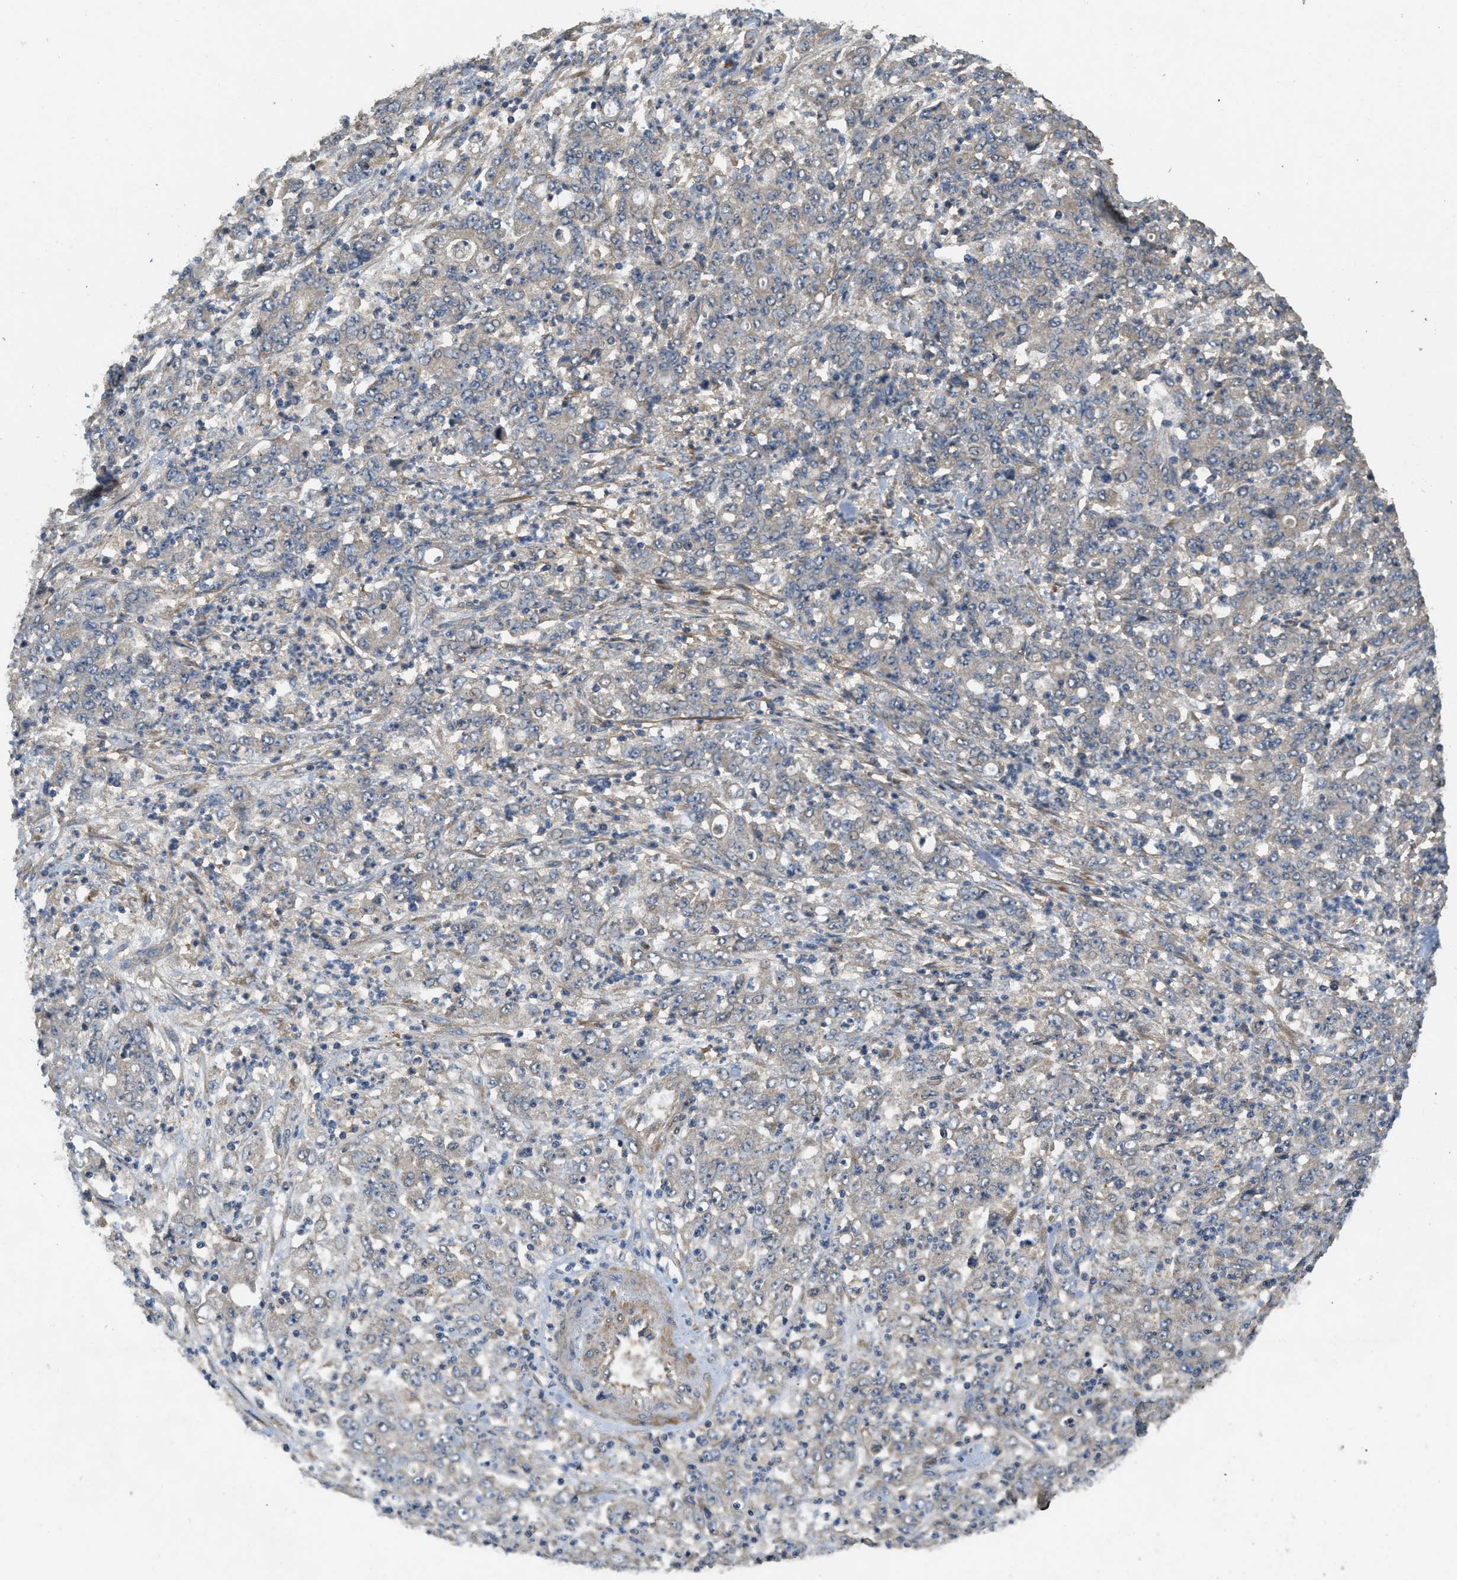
{"staining": {"intensity": "weak", "quantity": "25%-75%", "location": "cytoplasmic/membranous"}, "tissue": "stomach cancer", "cell_type": "Tumor cells", "image_type": "cancer", "snomed": [{"axis": "morphology", "description": "Adenocarcinoma, NOS"}, {"axis": "topography", "description": "Stomach, lower"}], "caption": "About 25%-75% of tumor cells in adenocarcinoma (stomach) reveal weak cytoplasmic/membranous protein expression as visualized by brown immunohistochemical staining.", "gene": "THBS2", "patient": {"sex": "female", "age": 71}}